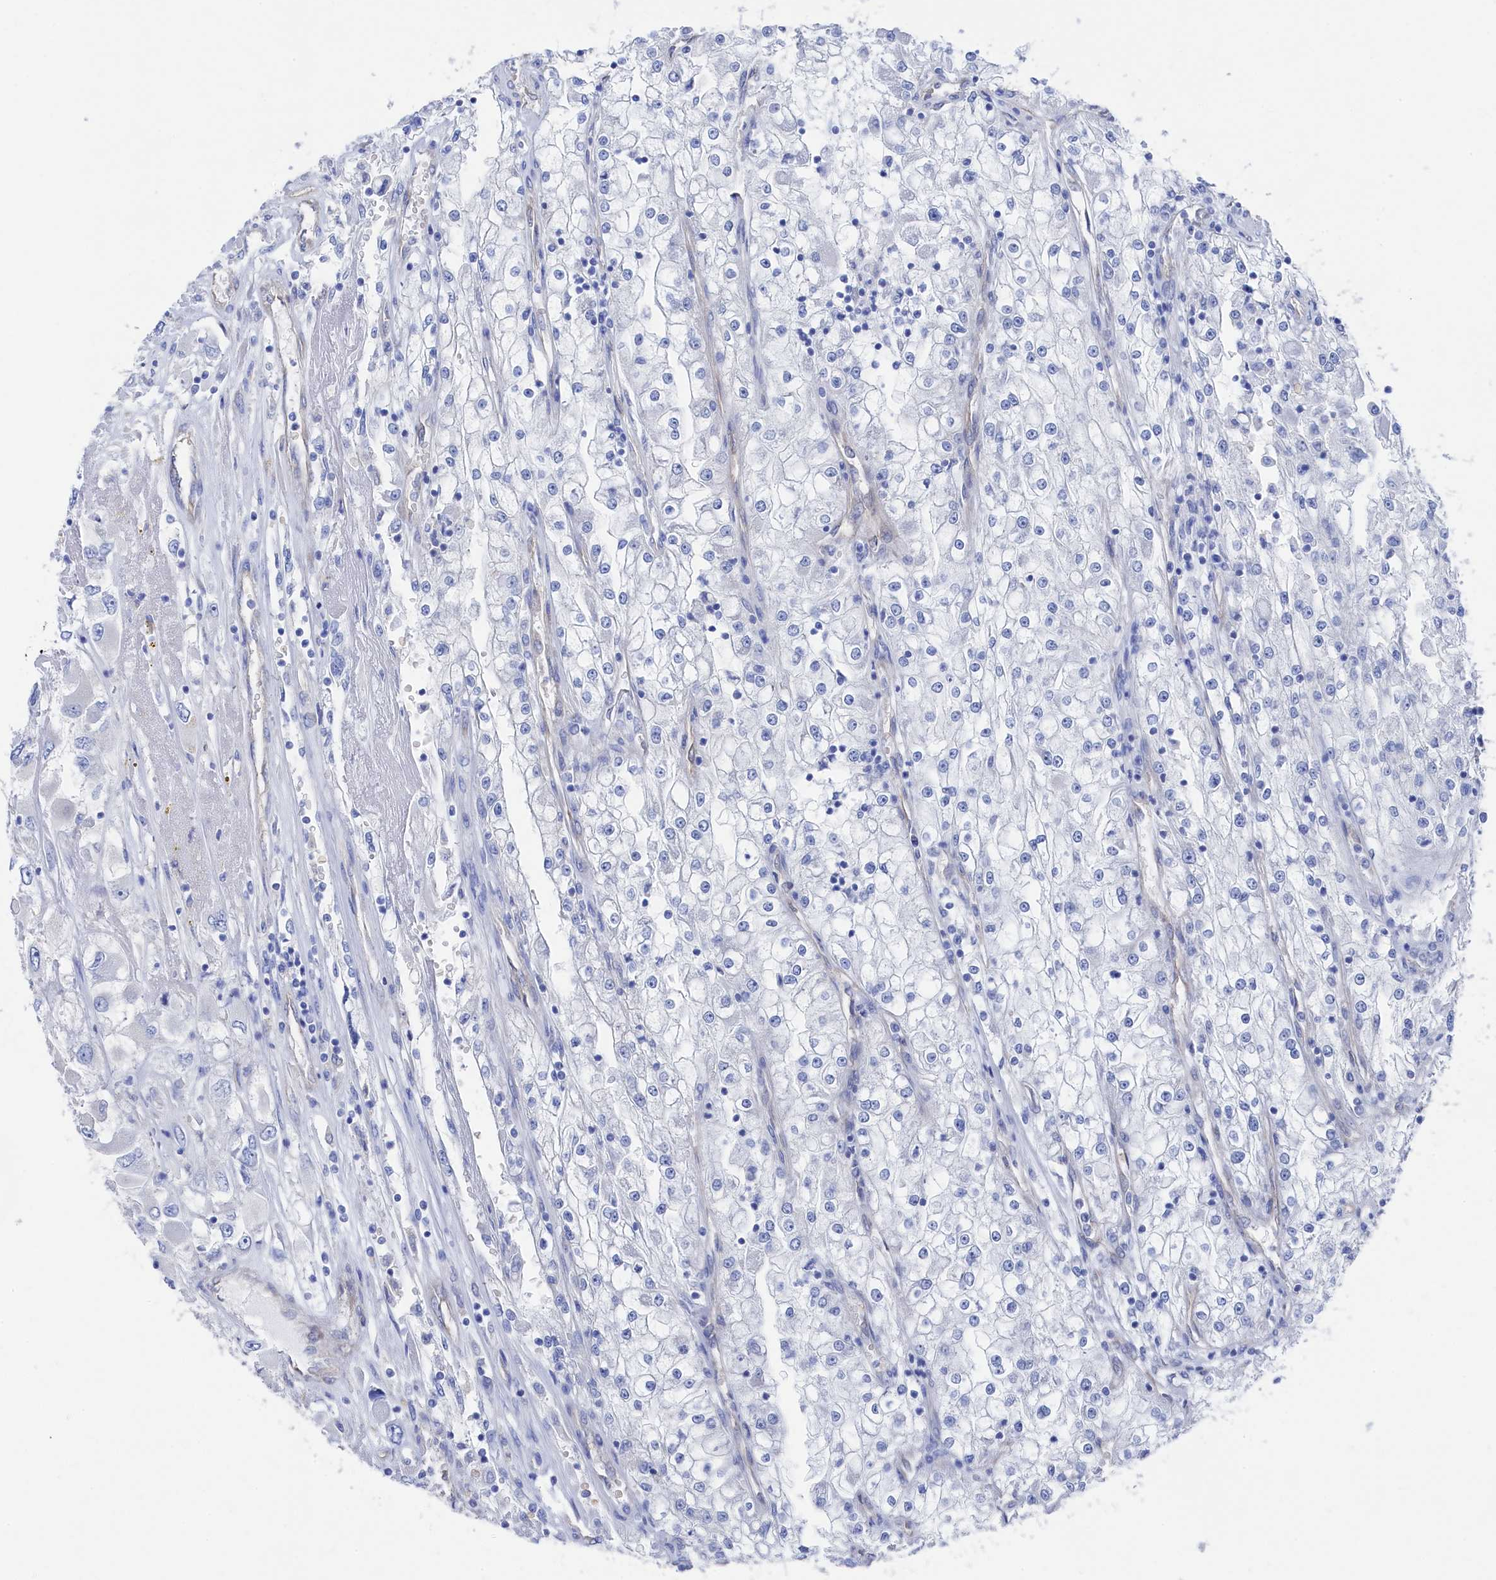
{"staining": {"intensity": "negative", "quantity": "none", "location": "none"}, "tissue": "renal cancer", "cell_type": "Tumor cells", "image_type": "cancer", "snomed": [{"axis": "morphology", "description": "Adenocarcinoma, NOS"}, {"axis": "topography", "description": "Kidney"}], "caption": "Immunohistochemistry (IHC) image of neoplastic tissue: human renal cancer stained with DAB (3,3'-diaminobenzidine) exhibits no significant protein staining in tumor cells.", "gene": "TMOD2", "patient": {"sex": "female", "age": 52}}